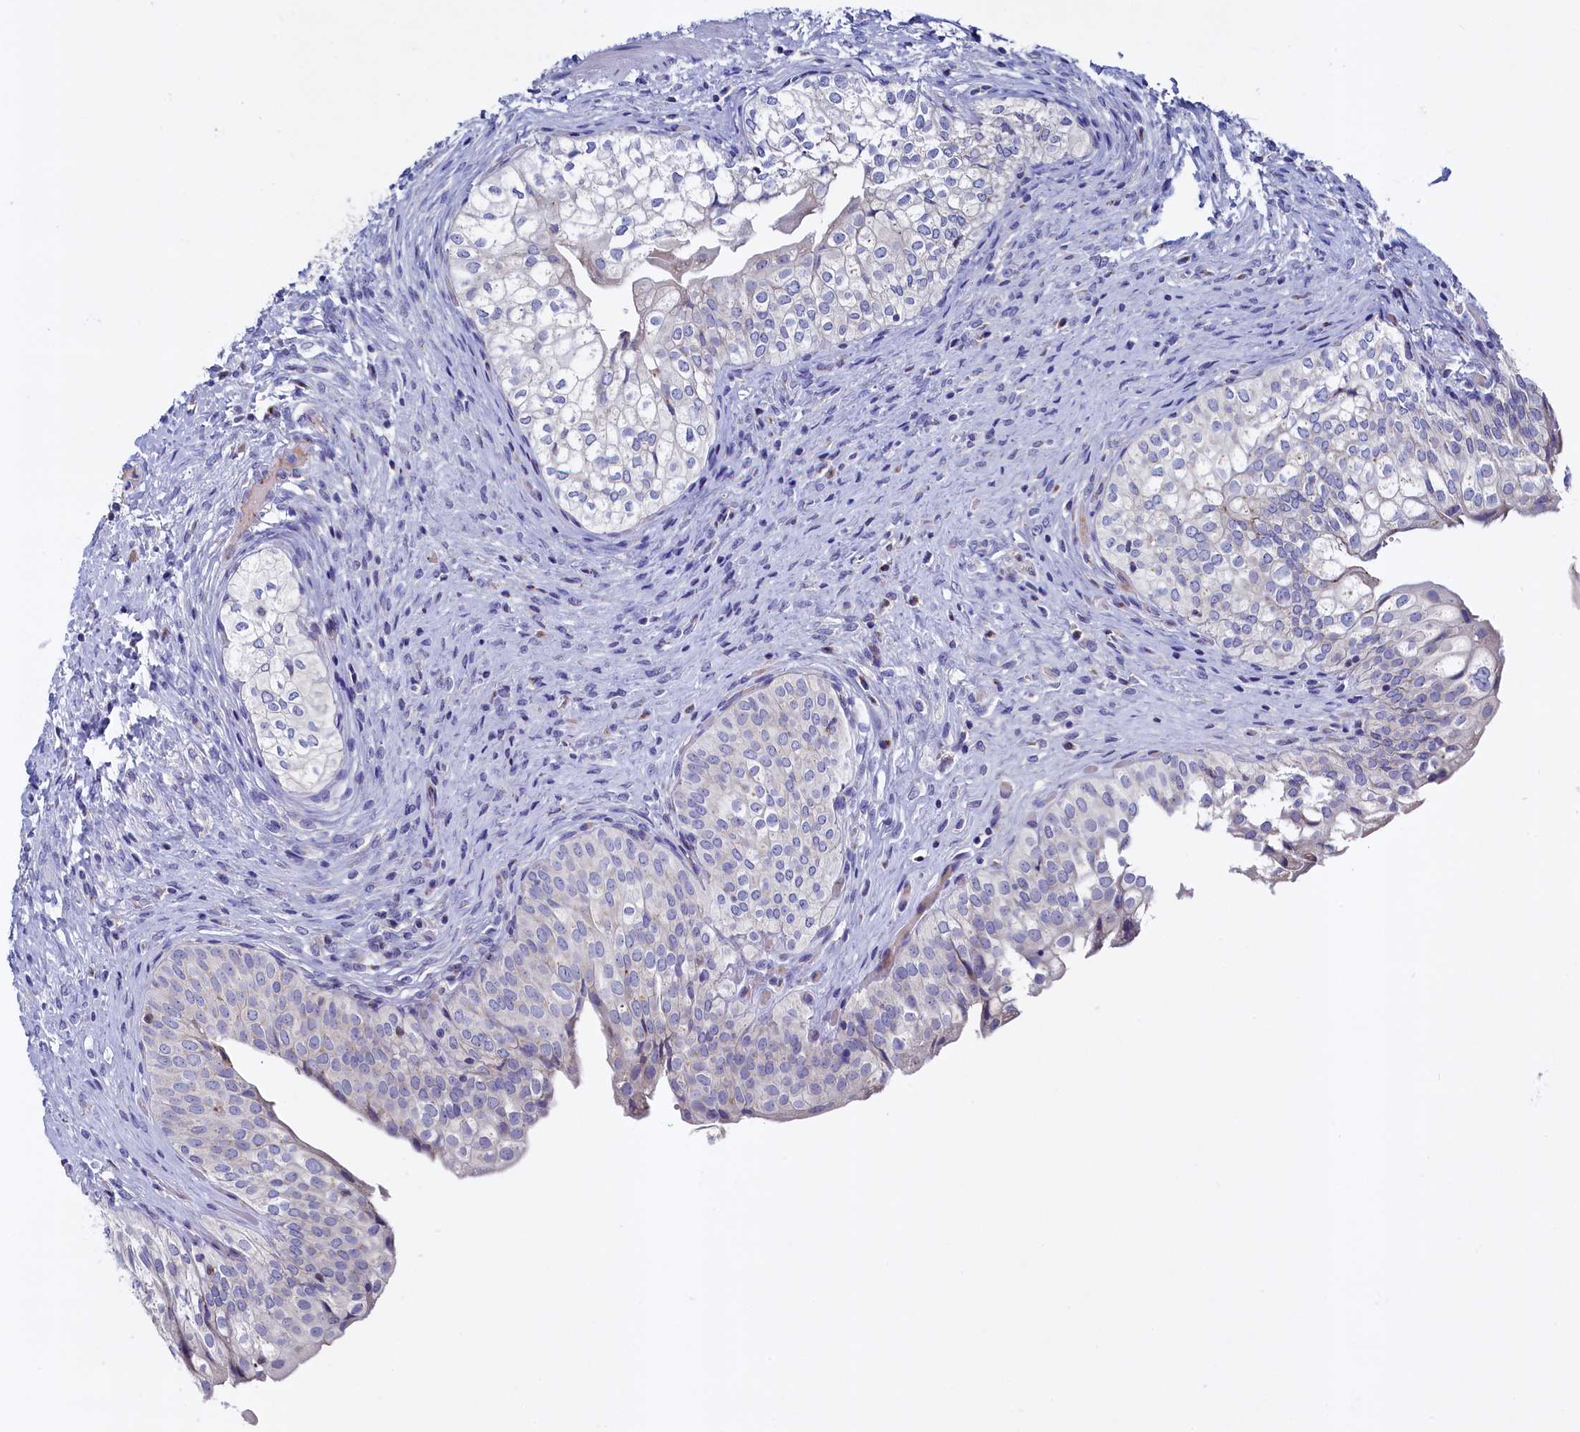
{"staining": {"intensity": "moderate", "quantity": "<25%", "location": "cytoplasmic/membranous"}, "tissue": "urinary bladder", "cell_type": "Urothelial cells", "image_type": "normal", "snomed": [{"axis": "morphology", "description": "Normal tissue, NOS"}, {"axis": "topography", "description": "Urinary bladder"}], "caption": "Human urinary bladder stained with a brown dye reveals moderate cytoplasmic/membranous positive staining in about <25% of urothelial cells.", "gene": "GPR108", "patient": {"sex": "male", "age": 55}}